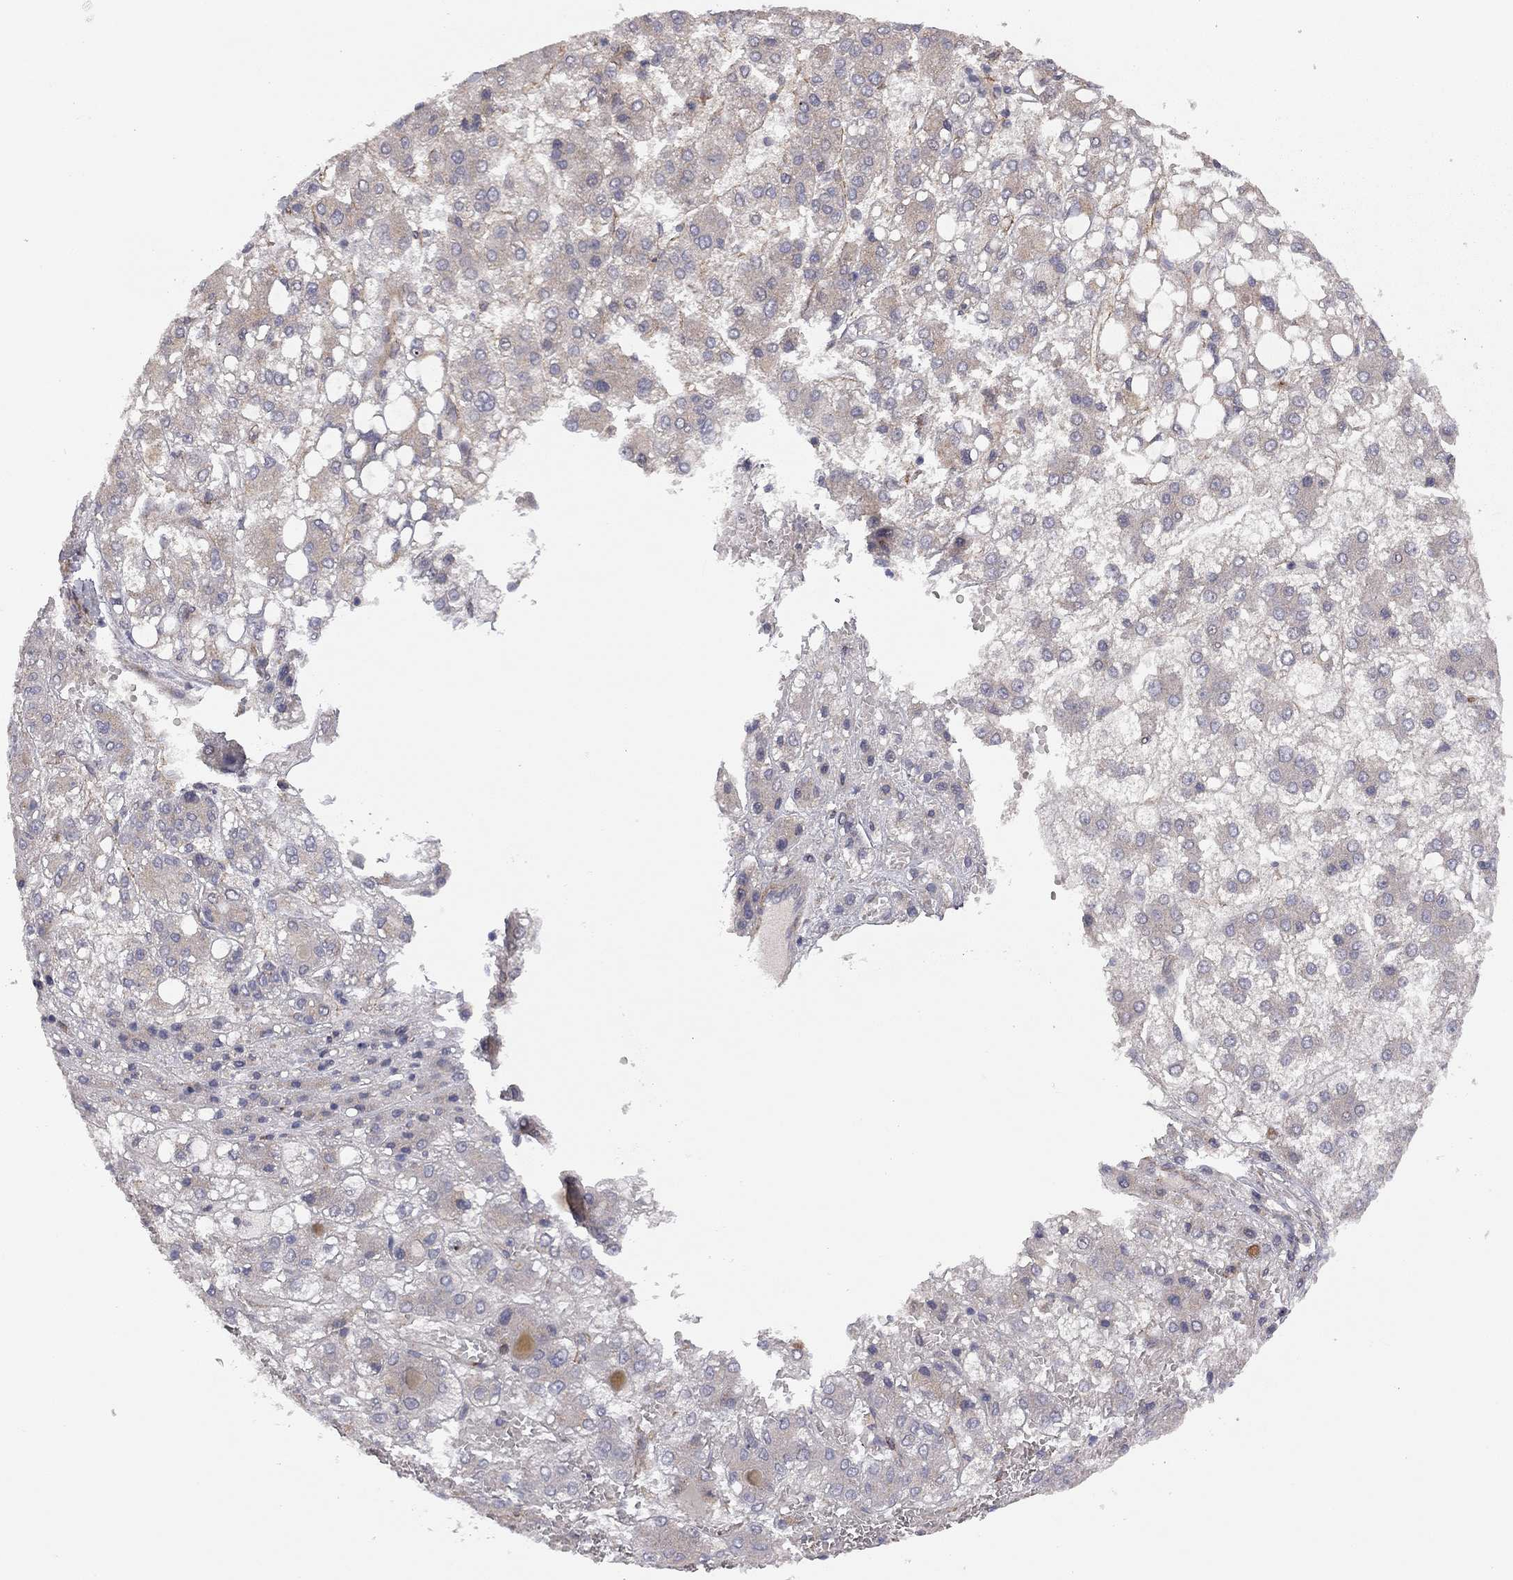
{"staining": {"intensity": "weak", "quantity": "<25%", "location": "cytoplasmic/membranous"}, "tissue": "liver cancer", "cell_type": "Tumor cells", "image_type": "cancer", "snomed": [{"axis": "morphology", "description": "Carcinoma, Hepatocellular, NOS"}, {"axis": "topography", "description": "Liver"}], "caption": "Immunohistochemistry (IHC) of liver cancer (hepatocellular carcinoma) displays no staining in tumor cells.", "gene": "EXOC3L2", "patient": {"sex": "male", "age": 73}}